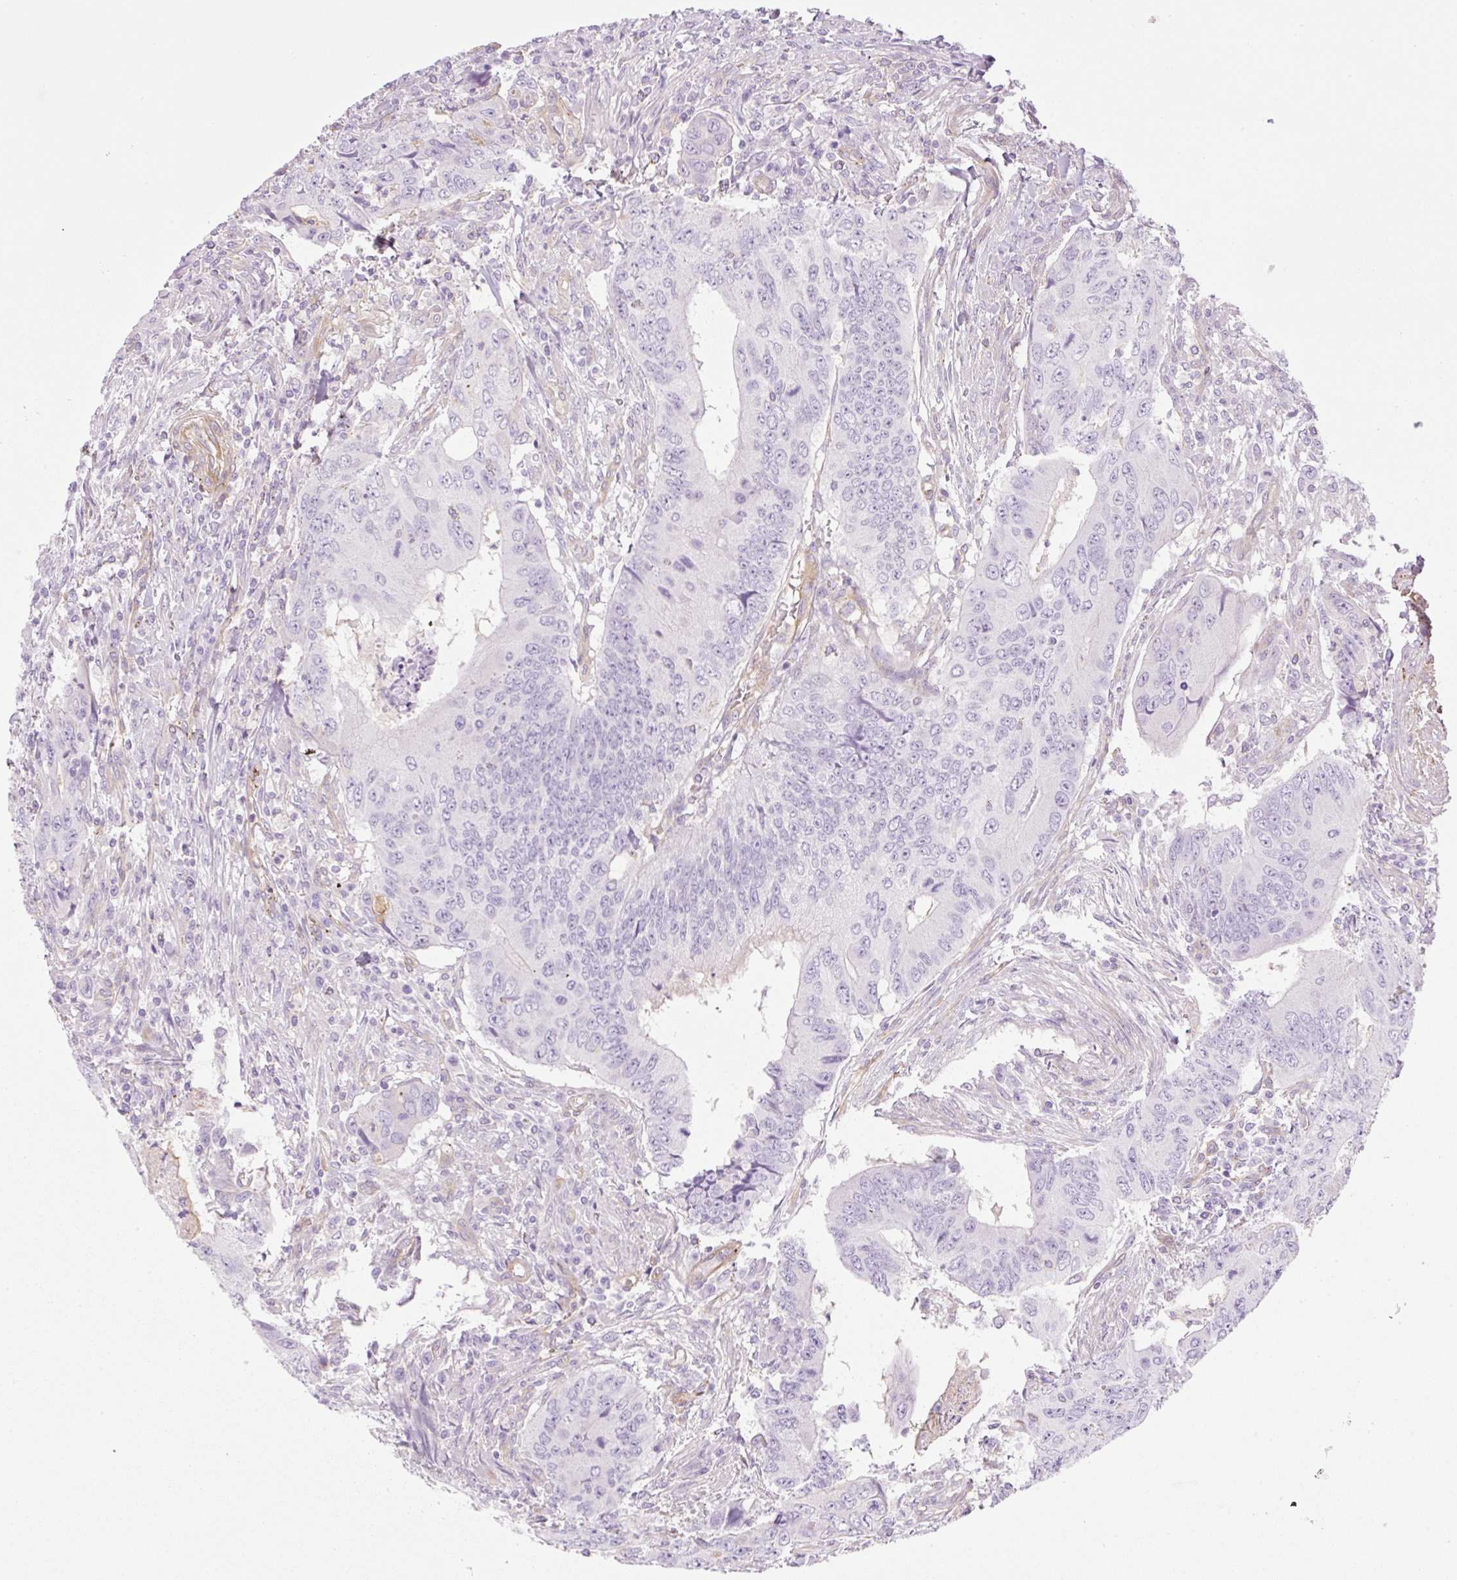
{"staining": {"intensity": "negative", "quantity": "none", "location": "none"}, "tissue": "colorectal cancer", "cell_type": "Tumor cells", "image_type": "cancer", "snomed": [{"axis": "morphology", "description": "Adenocarcinoma, NOS"}, {"axis": "topography", "description": "Colon"}], "caption": "The IHC photomicrograph has no significant expression in tumor cells of colorectal cancer (adenocarcinoma) tissue. (DAB immunohistochemistry, high magnification).", "gene": "EHD3", "patient": {"sex": "male", "age": 53}}